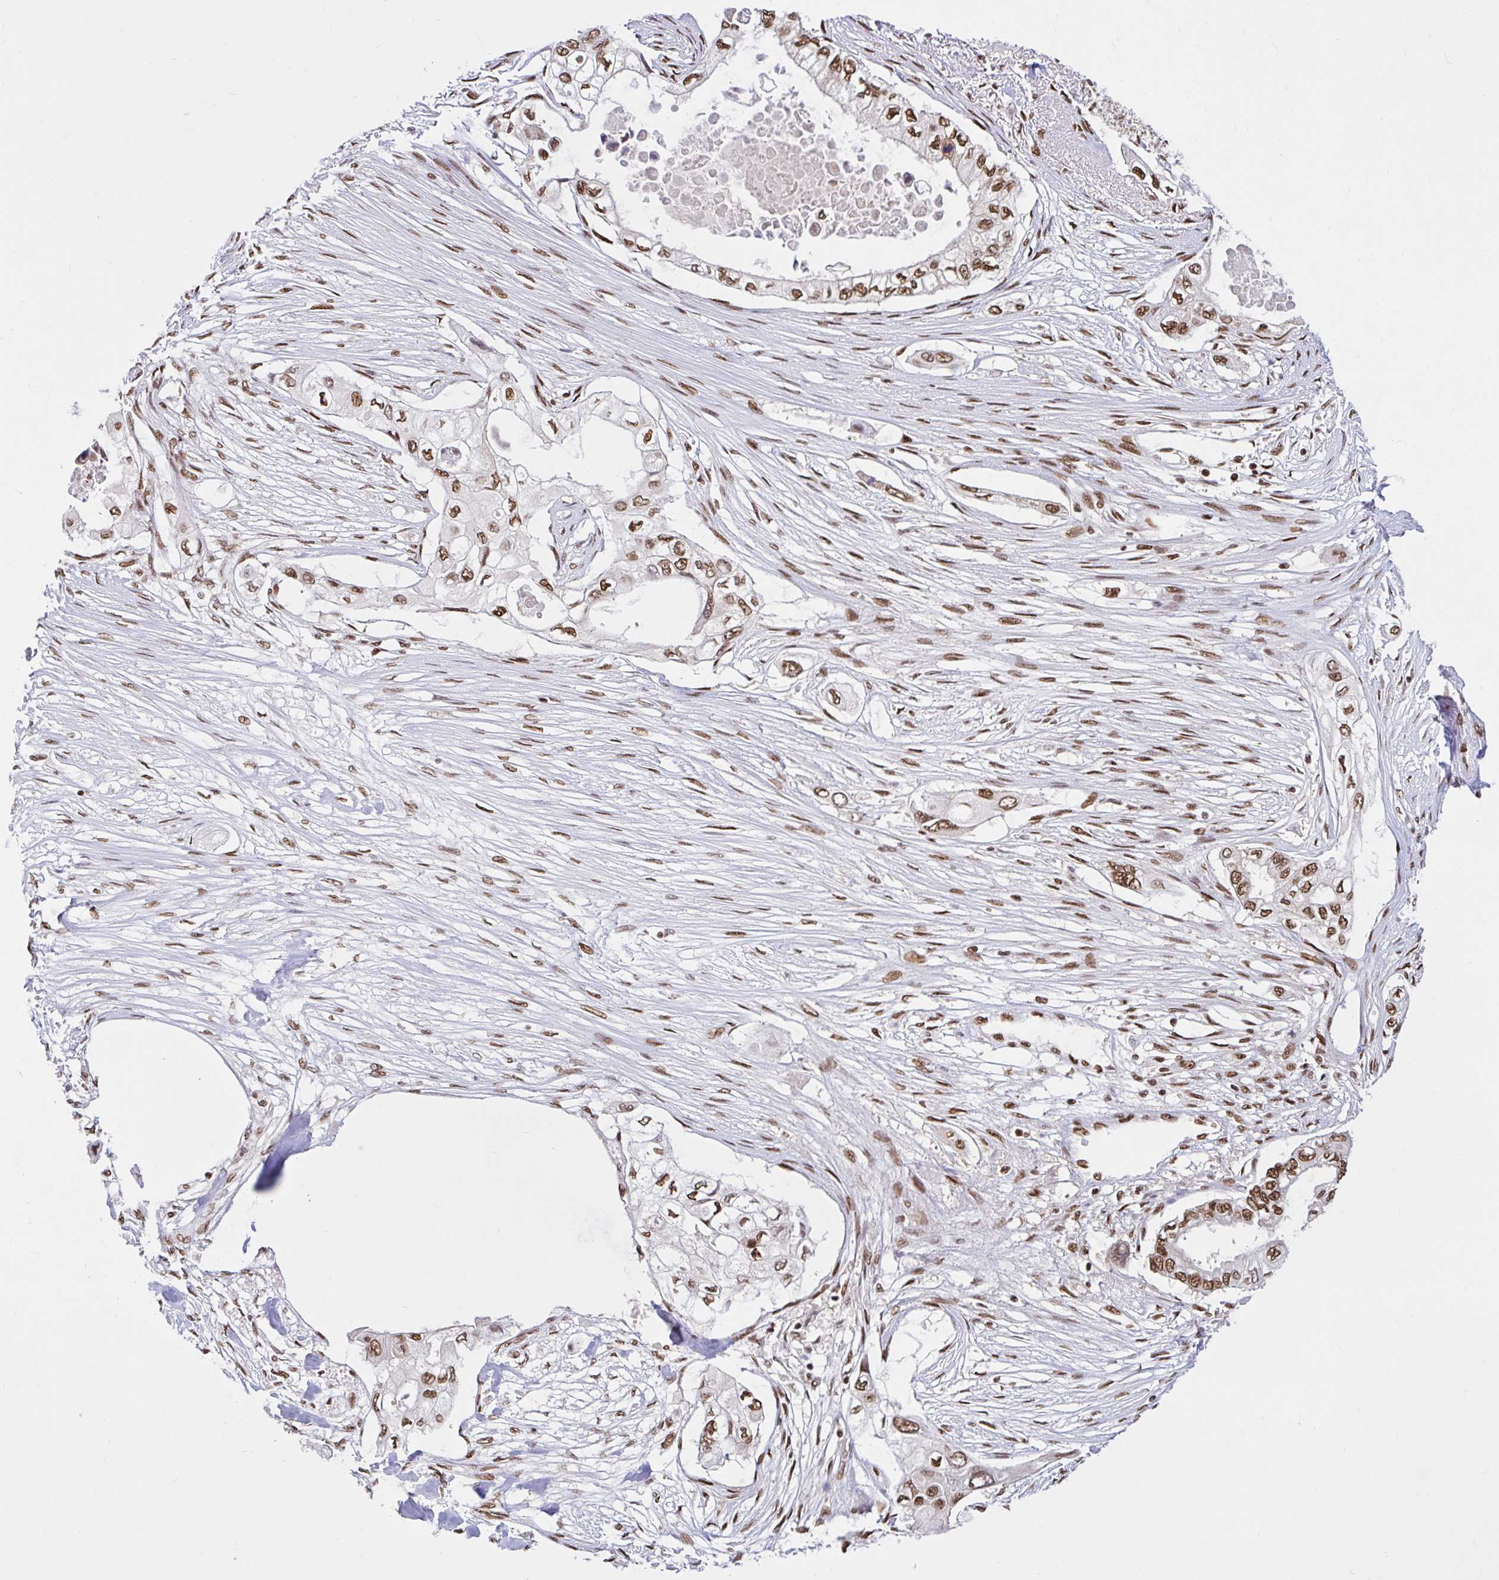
{"staining": {"intensity": "moderate", "quantity": ">75%", "location": "nuclear"}, "tissue": "pancreatic cancer", "cell_type": "Tumor cells", "image_type": "cancer", "snomed": [{"axis": "morphology", "description": "Adenocarcinoma, NOS"}, {"axis": "topography", "description": "Pancreas"}], "caption": "Pancreatic cancer (adenocarcinoma) tissue reveals moderate nuclear positivity in approximately >75% of tumor cells, visualized by immunohistochemistry. (DAB (3,3'-diaminobenzidine) IHC, brown staining for protein, blue staining for nuclei).", "gene": "ABCA9", "patient": {"sex": "female", "age": 63}}